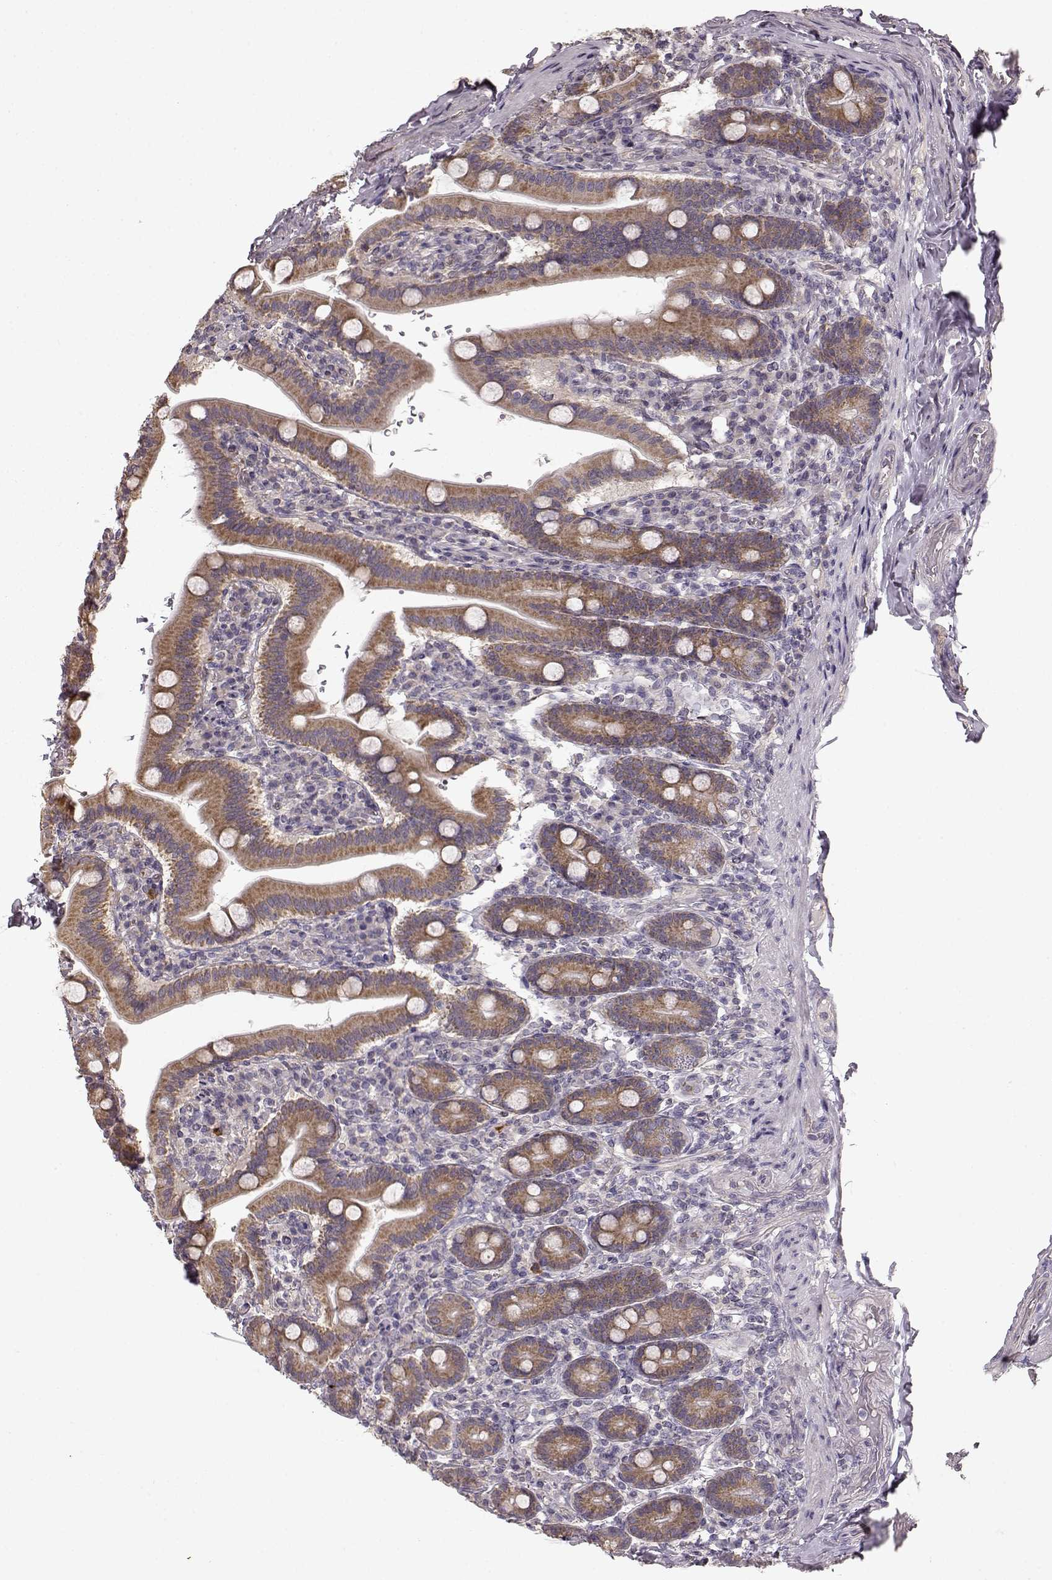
{"staining": {"intensity": "strong", "quantity": ">75%", "location": "cytoplasmic/membranous"}, "tissue": "small intestine", "cell_type": "Glandular cells", "image_type": "normal", "snomed": [{"axis": "morphology", "description": "Normal tissue, NOS"}, {"axis": "topography", "description": "Small intestine"}], "caption": "Immunohistochemical staining of normal small intestine displays high levels of strong cytoplasmic/membranous staining in approximately >75% of glandular cells. (IHC, brightfield microscopy, high magnification).", "gene": "ERBB3", "patient": {"sex": "male", "age": 66}}